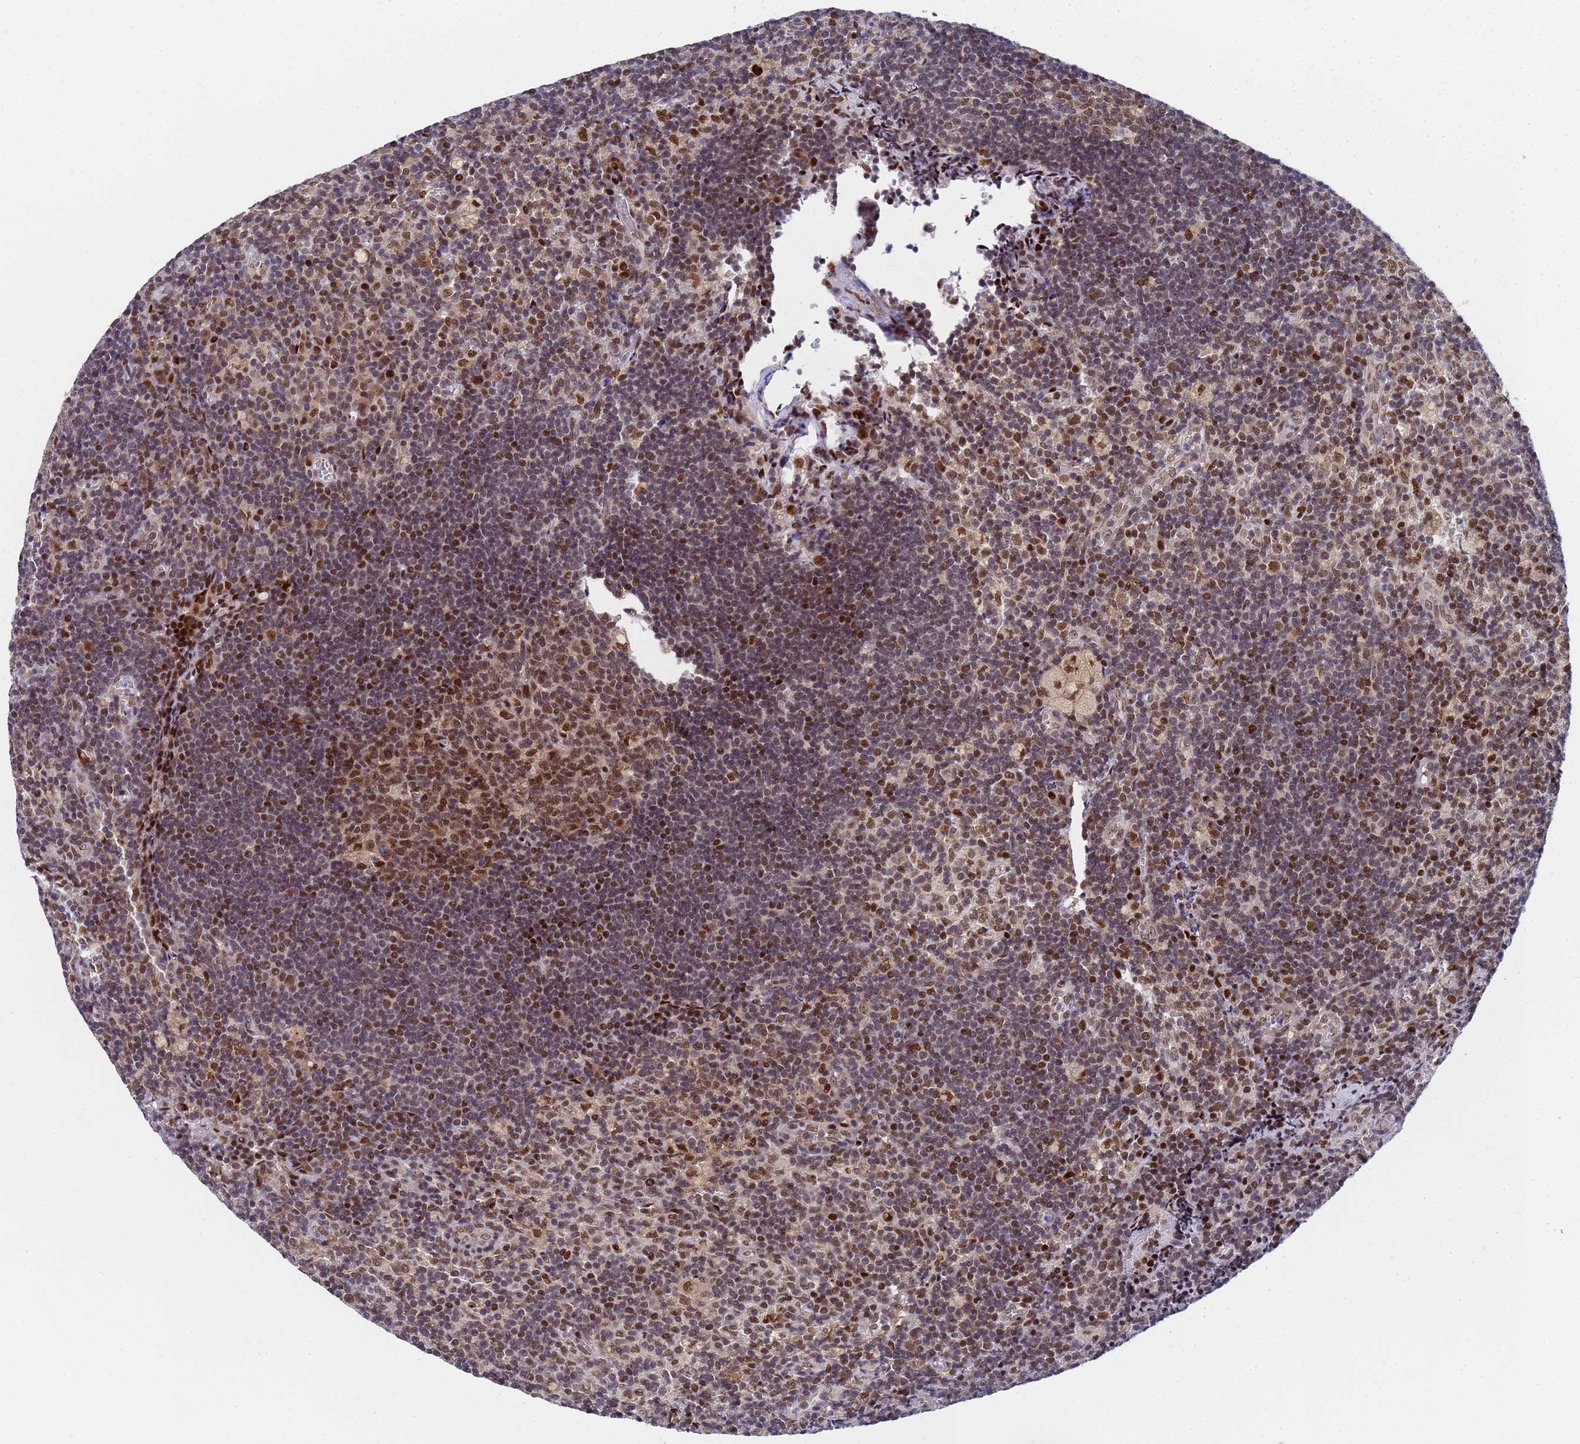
{"staining": {"intensity": "moderate", "quantity": ">75%", "location": "nuclear"}, "tissue": "lymph node", "cell_type": "Germinal center cells", "image_type": "normal", "snomed": [{"axis": "morphology", "description": "Normal tissue, NOS"}, {"axis": "topography", "description": "Lymph node"}], "caption": "Lymph node stained with DAB immunohistochemistry displays medium levels of moderate nuclear staining in about >75% of germinal center cells. (DAB (3,3'-diaminobenzidine) = brown stain, brightfield microscopy at high magnification).", "gene": "AP5Z1", "patient": {"sex": "male", "age": 69}}